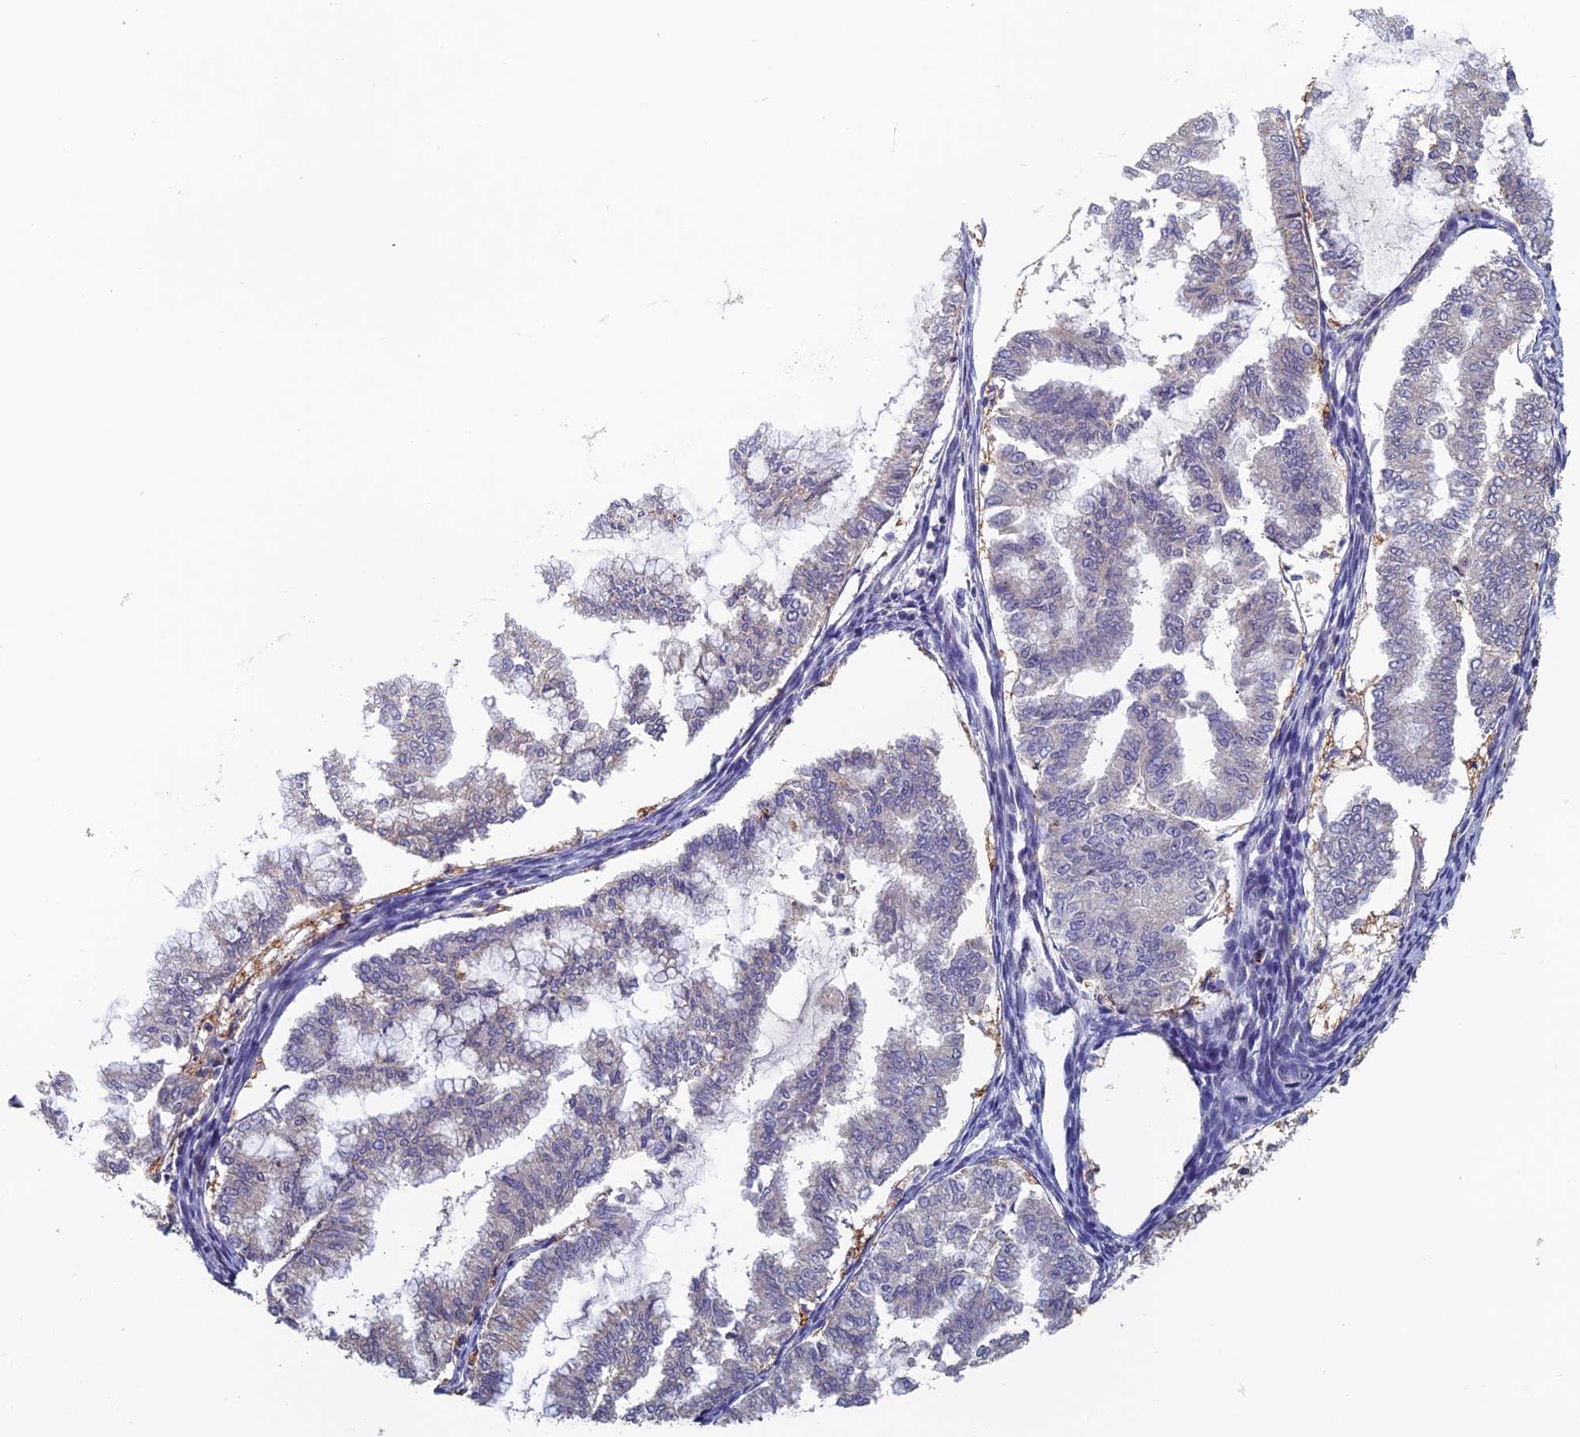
{"staining": {"intensity": "negative", "quantity": "none", "location": "none"}, "tissue": "endometrial cancer", "cell_type": "Tumor cells", "image_type": "cancer", "snomed": [{"axis": "morphology", "description": "Adenocarcinoma, NOS"}, {"axis": "topography", "description": "Endometrium"}], "caption": "DAB immunohistochemical staining of endometrial cancer reveals no significant positivity in tumor cells.", "gene": "C15orf62", "patient": {"sex": "female", "age": 79}}